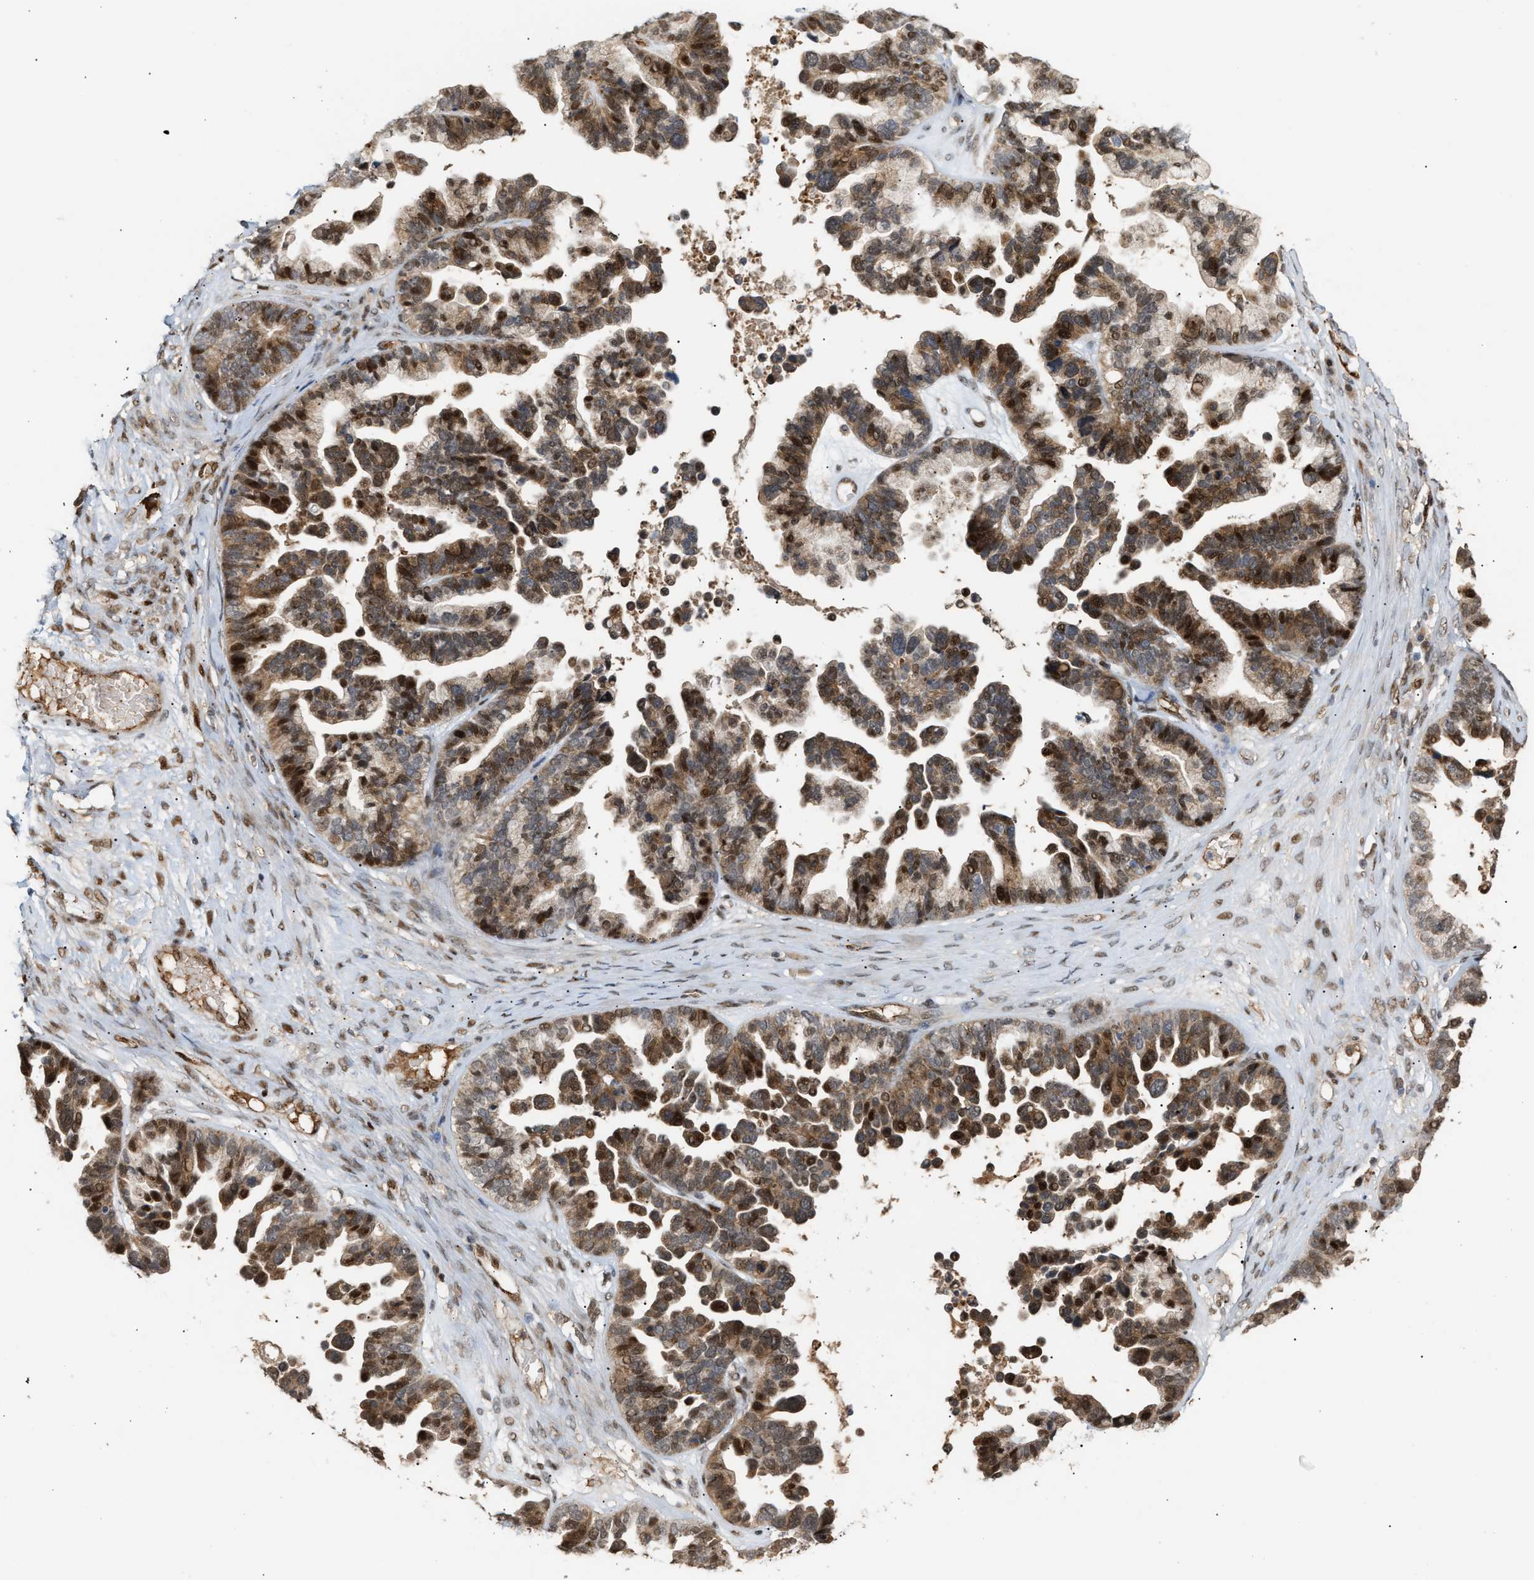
{"staining": {"intensity": "strong", "quantity": ">75%", "location": "cytoplasmic/membranous,nuclear"}, "tissue": "ovarian cancer", "cell_type": "Tumor cells", "image_type": "cancer", "snomed": [{"axis": "morphology", "description": "Cystadenocarcinoma, serous, NOS"}, {"axis": "topography", "description": "Ovary"}], "caption": "Immunohistochemistry (IHC) histopathology image of neoplastic tissue: human ovarian cancer stained using immunohistochemistry (IHC) demonstrates high levels of strong protein expression localized specifically in the cytoplasmic/membranous and nuclear of tumor cells, appearing as a cytoplasmic/membranous and nuclear brown color.", "gene": "ZFAND5", "patient": {"sex": "female", "age": 56}}